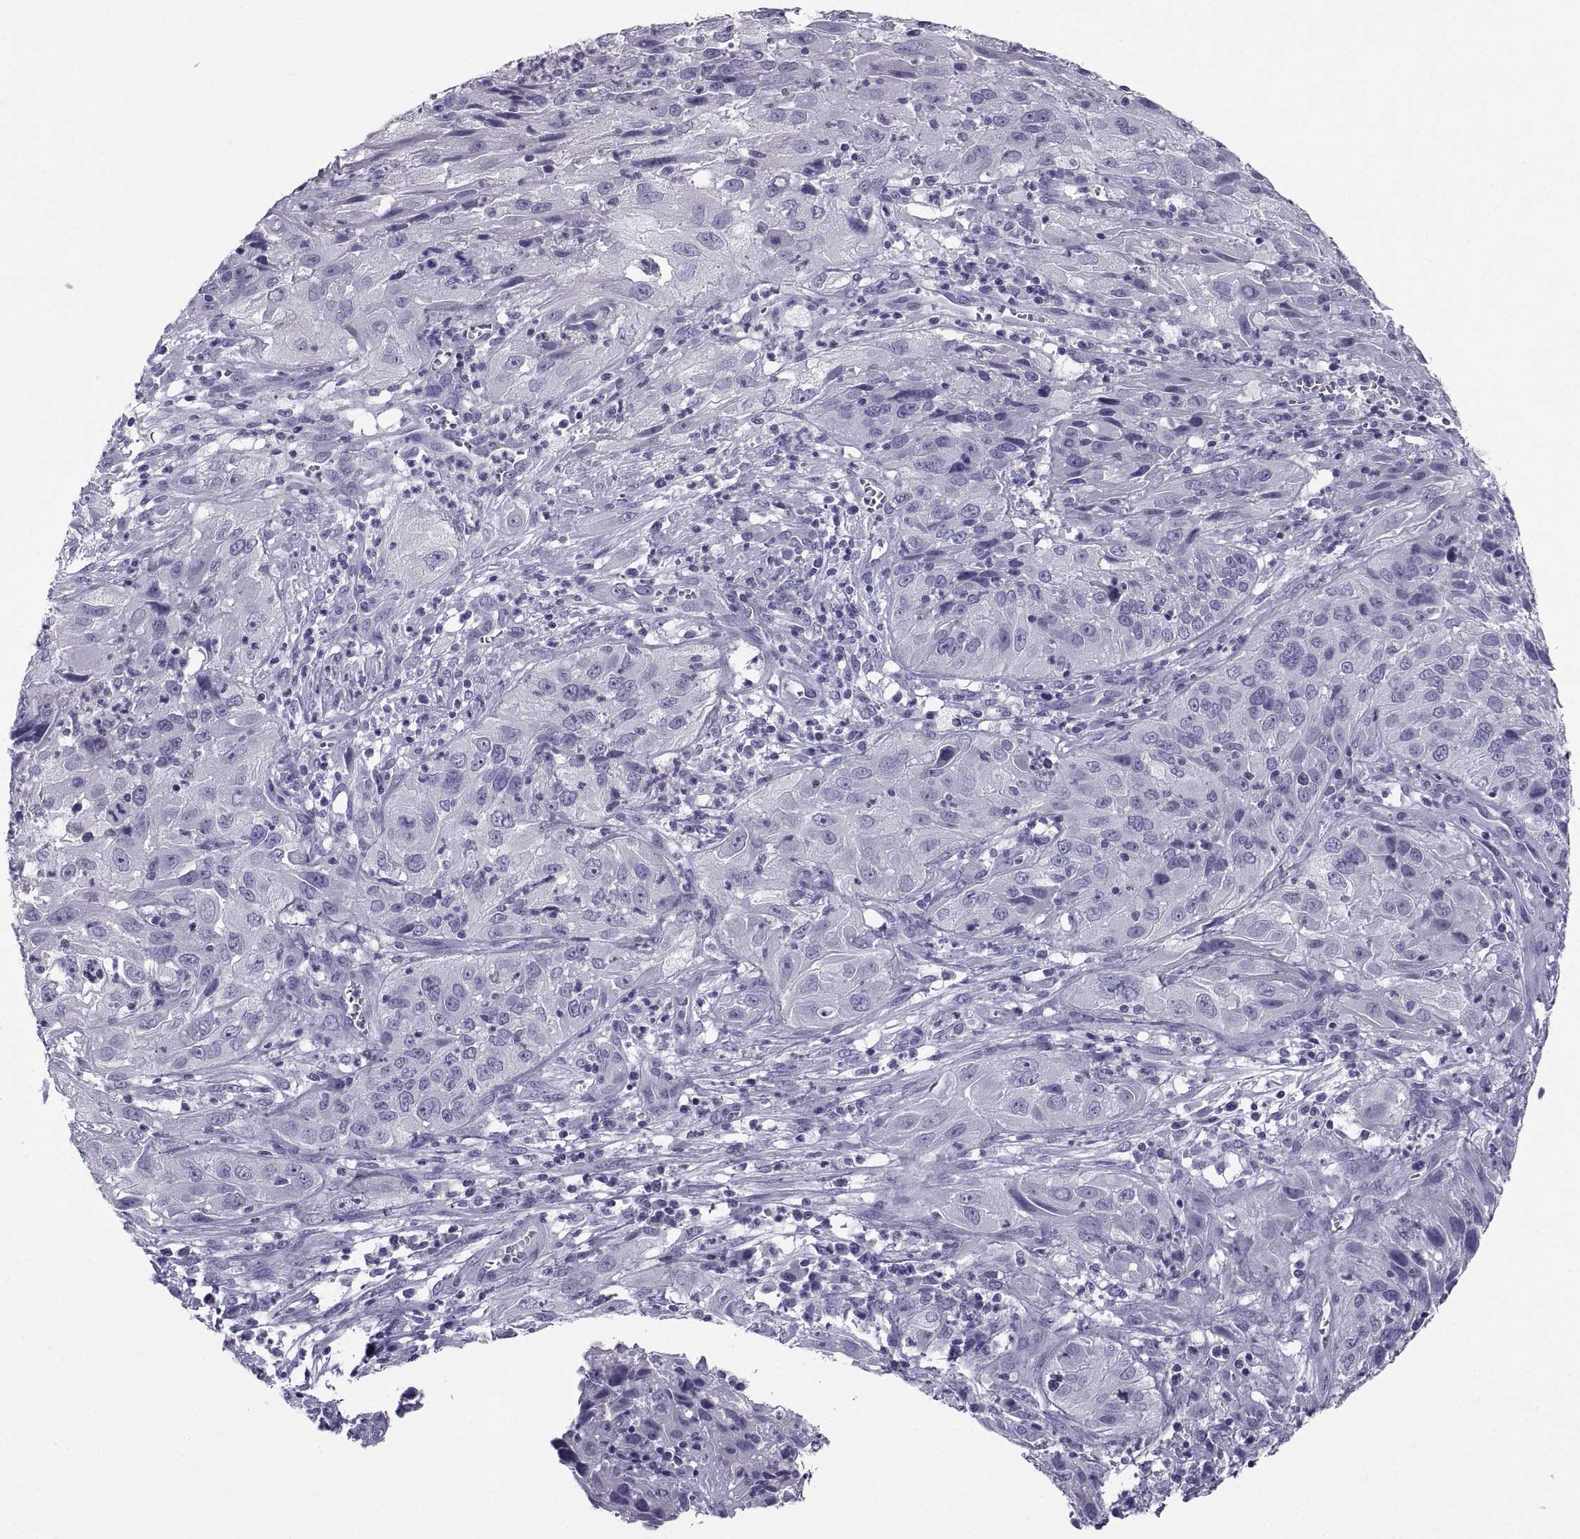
{"staining": {"intensity": "negative", "quantity": "none", "location": "none"}, "tissue": "cervical cancer", "cell_type": "Tumor cells", "image_type": "cancer", "snomed": [{"axis": "morphology", "description": "Squamous cell carcinoma, NOS"}, {"axis": "topography", "description": "Cervix"}], "caption": "Immunohistochemistry (IHC) micrograph of cervical cancer (squamous cell carcinoma) stained for a protein (brown), which reveals no expression in tumor cells.", "gene": "PCSK1N", "patient": {"sex": "female", "age": 32}}